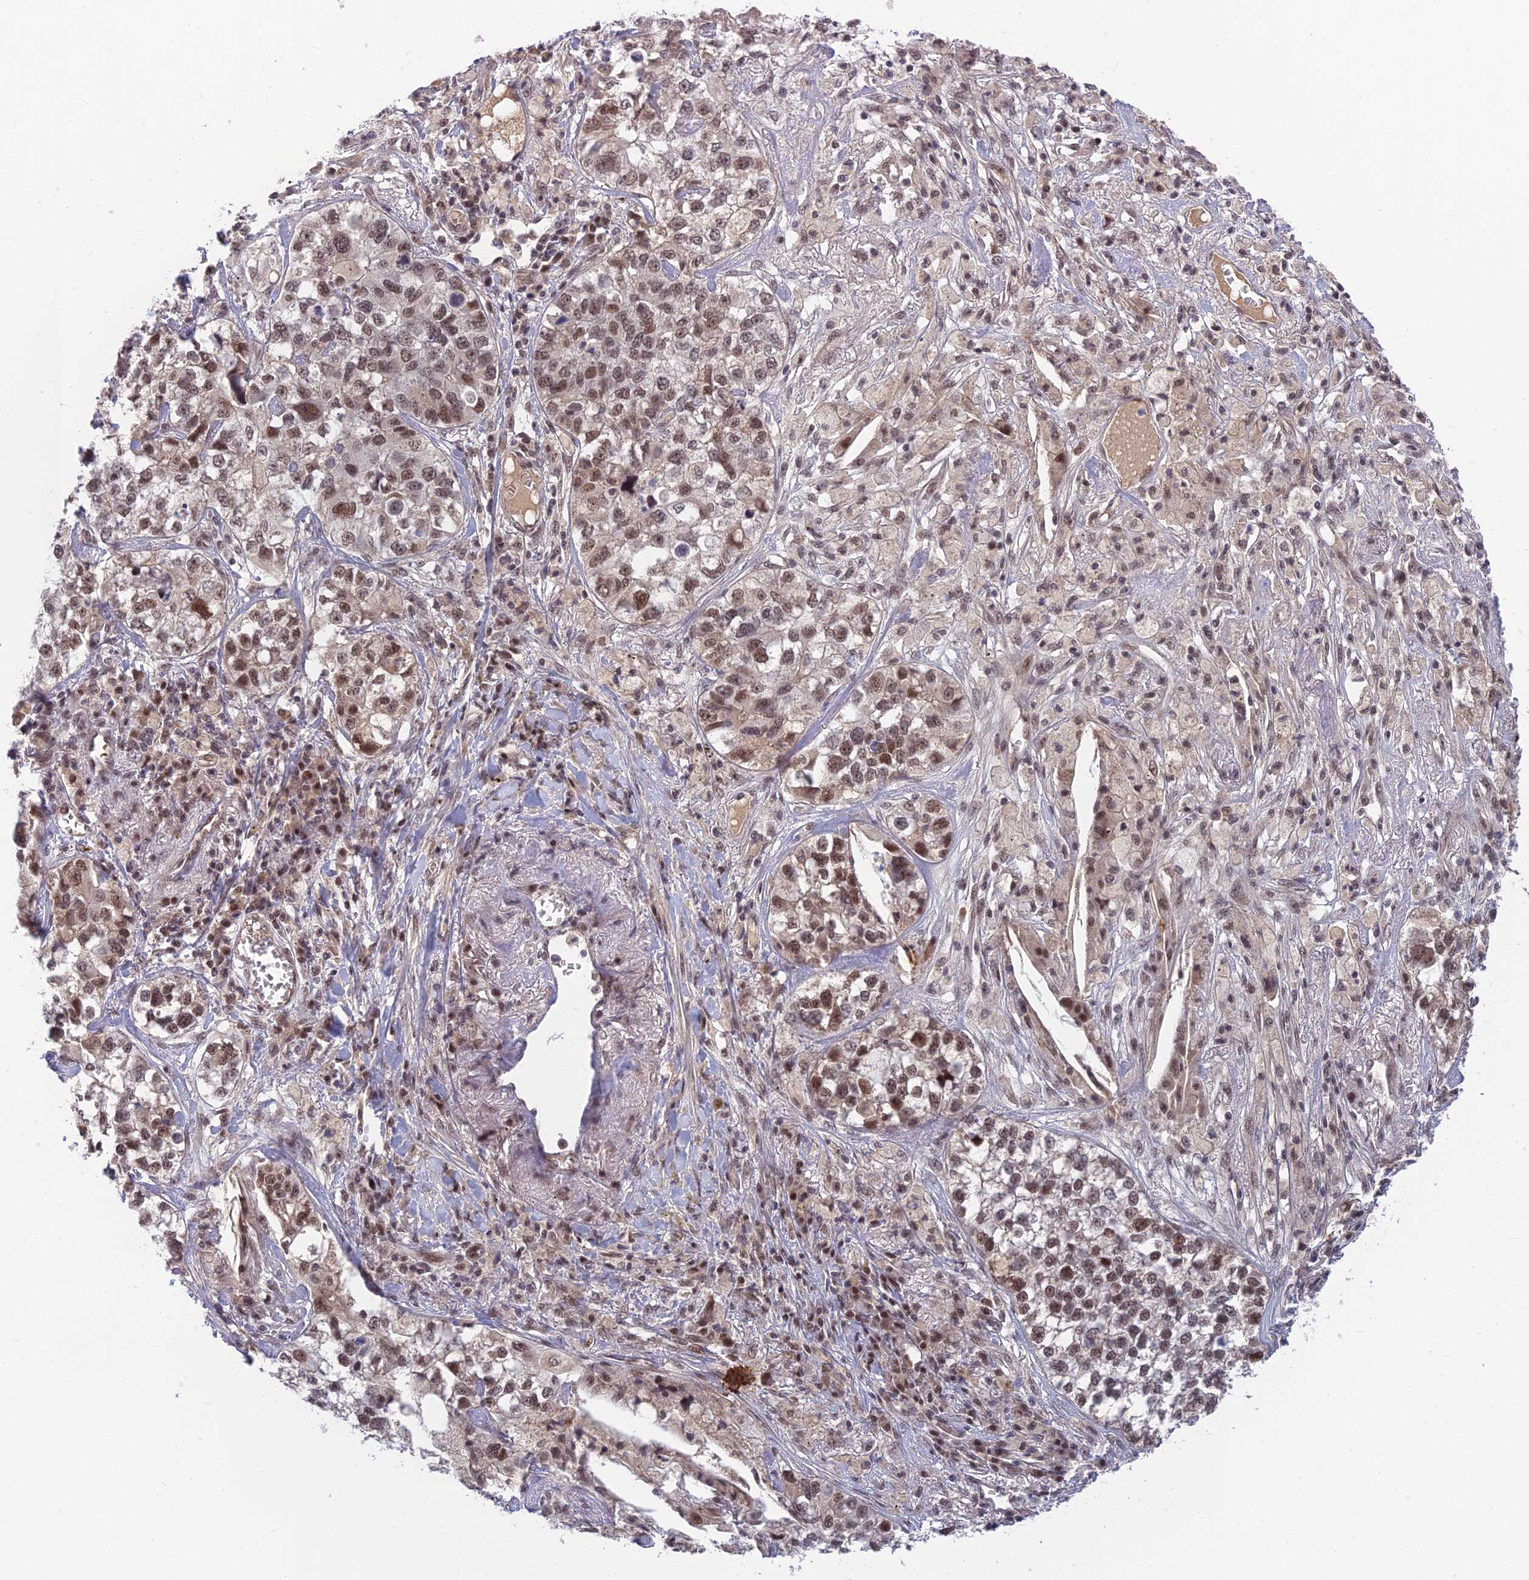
{"staining": {"intensity": "moderate", "quantity": "25%-75%", "location": "nuclear"}, "tissue": "lung cancer", "cell_type": "Tumor cells", "image_type": "cancer", "snomed": [{"axis": "morphology", "description": "Adenocarcinoma, NOS"}, {"axis": "topography", "description": "Lung"}], "caption": "Immunohistochemistry of human lung cancer exhibits medium levels of moderate nuclear positivity in approximately 25%-75% of tumor cells.", "gene": "TCEA2", "patient": {"sex": "male", "age": 49}}